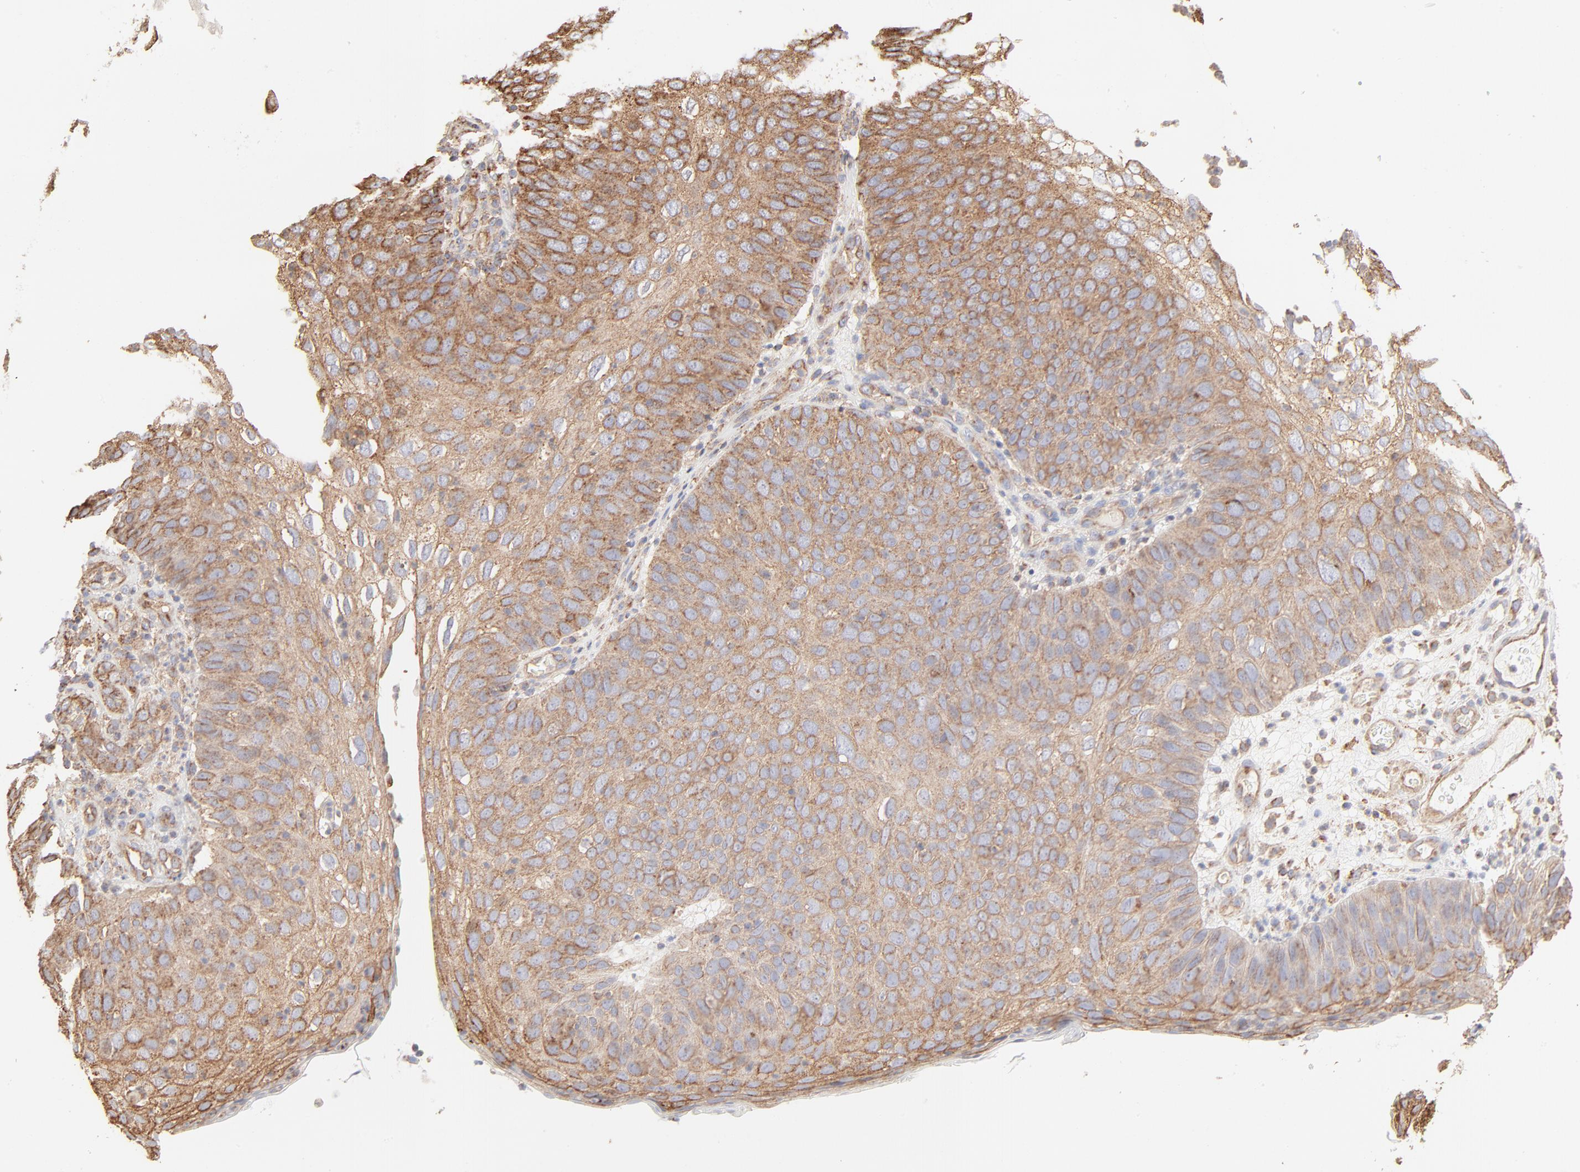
{"staining": {"intensity": "moderate", "quantity": ">75%", "location": "cytoplasmic/membranous"}, "tissue": "skin cancer", "cell_type": "Tumor cells", "image_type": "cancer", "snomed": [{"axis": "morphology", "description": "Squamous cell carcinoma, NOS"}, {"axis": "topography", "description": "Skin"}], "caption": "Immunohistochemical staining of human skin cancer (squamous cell carcinoma) displays medium levels of moderate cytoplasmic/membranous positivity in approximately >75% of tumor cells.", "gene": "CLTB", "patient": {"sex": "male", "age": 87}}